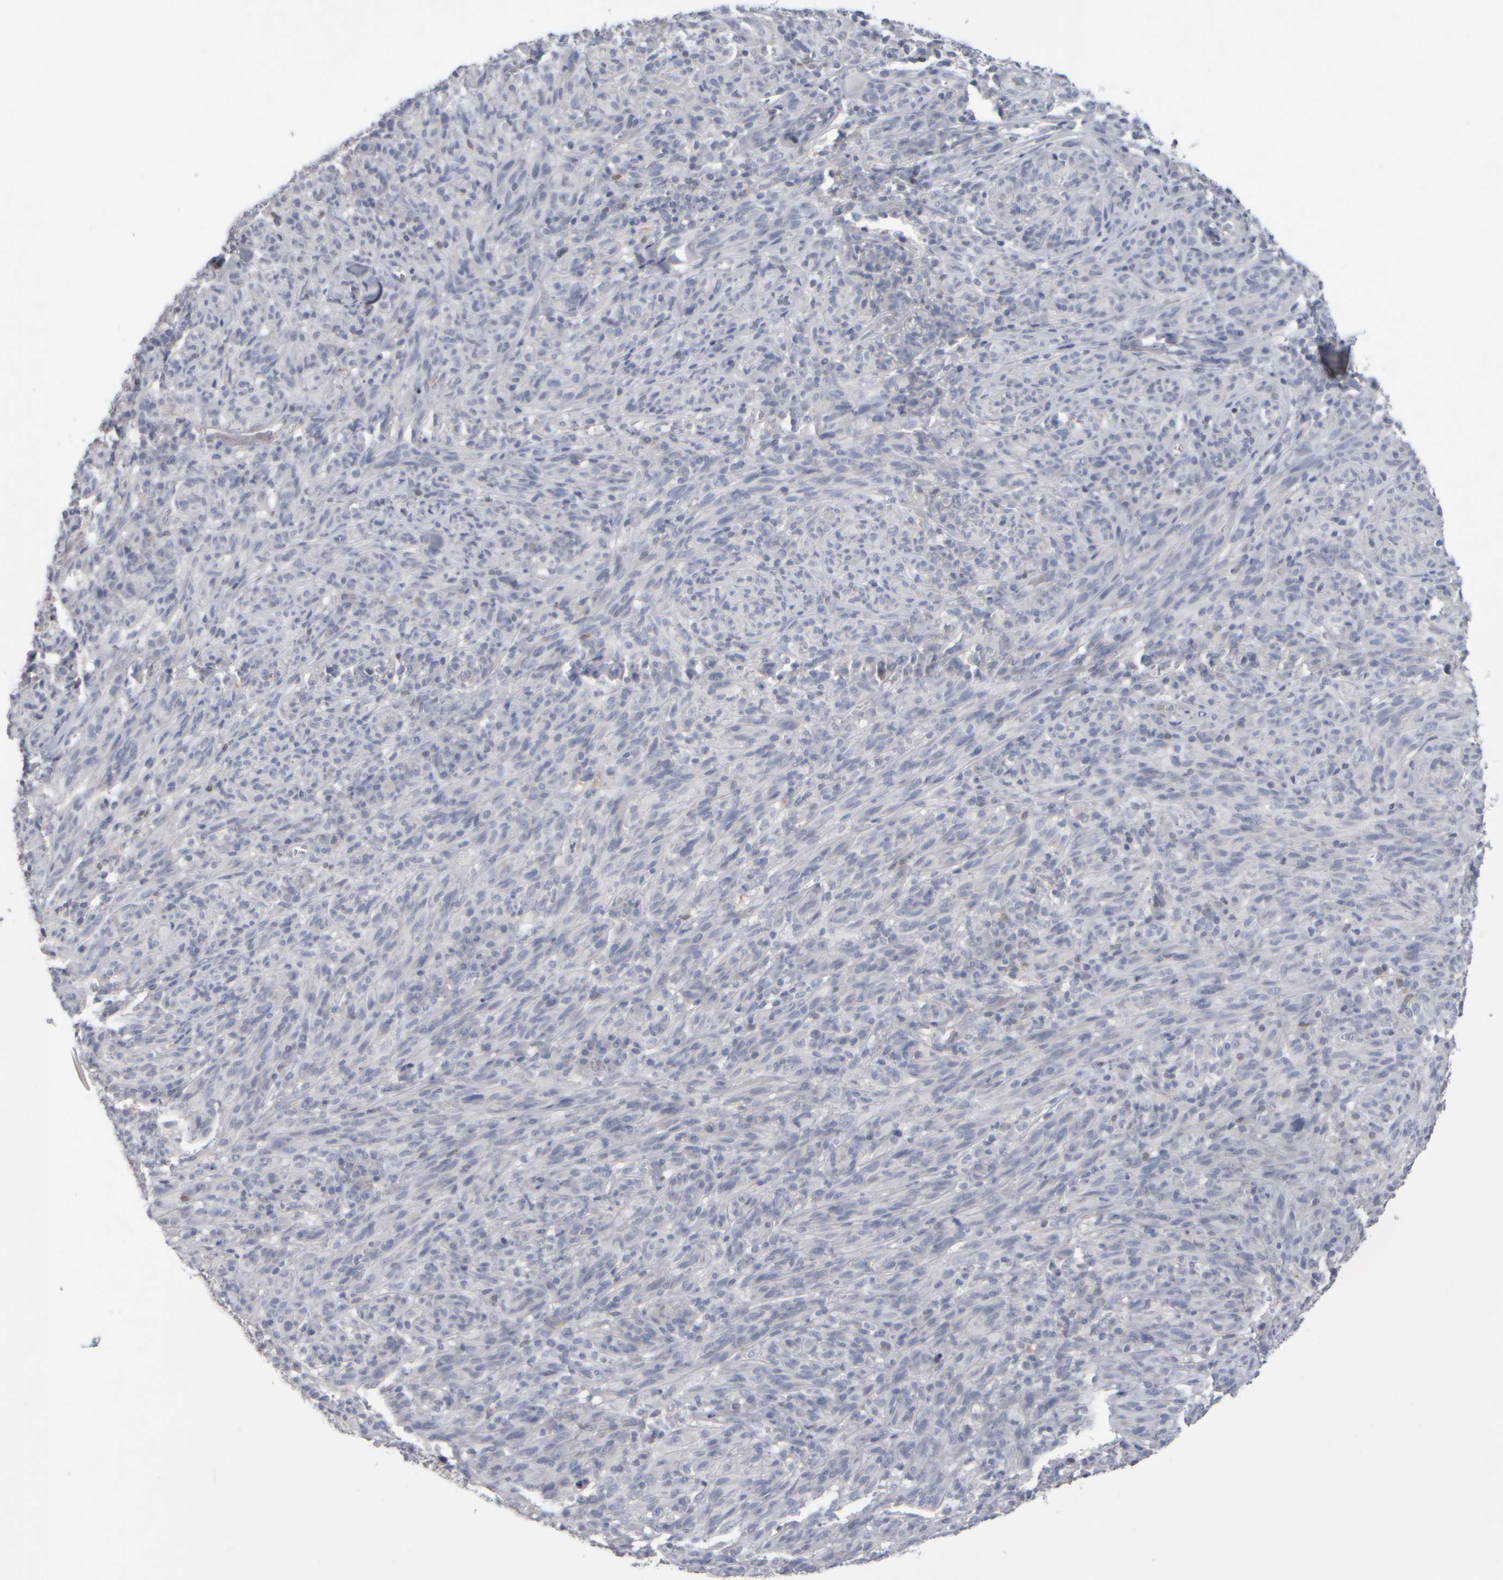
{"staining": {"intensity": "negative", "quantity": "none", "location": "none"}, "tissue": "melanoma", "cell_type": "Tumor cells", "image_type": "cancer", "snomed": [{"axis": "morphology", "description": "Malignant melanoma, NOS"}, {"axis": "topography", "description": "Skin of head"}], "caption": "Melanoma stained for a protein using IHC shows no staining tumor cells.", "gene": "EPHX2", "patient": {"sex": "male", "age": 96}}